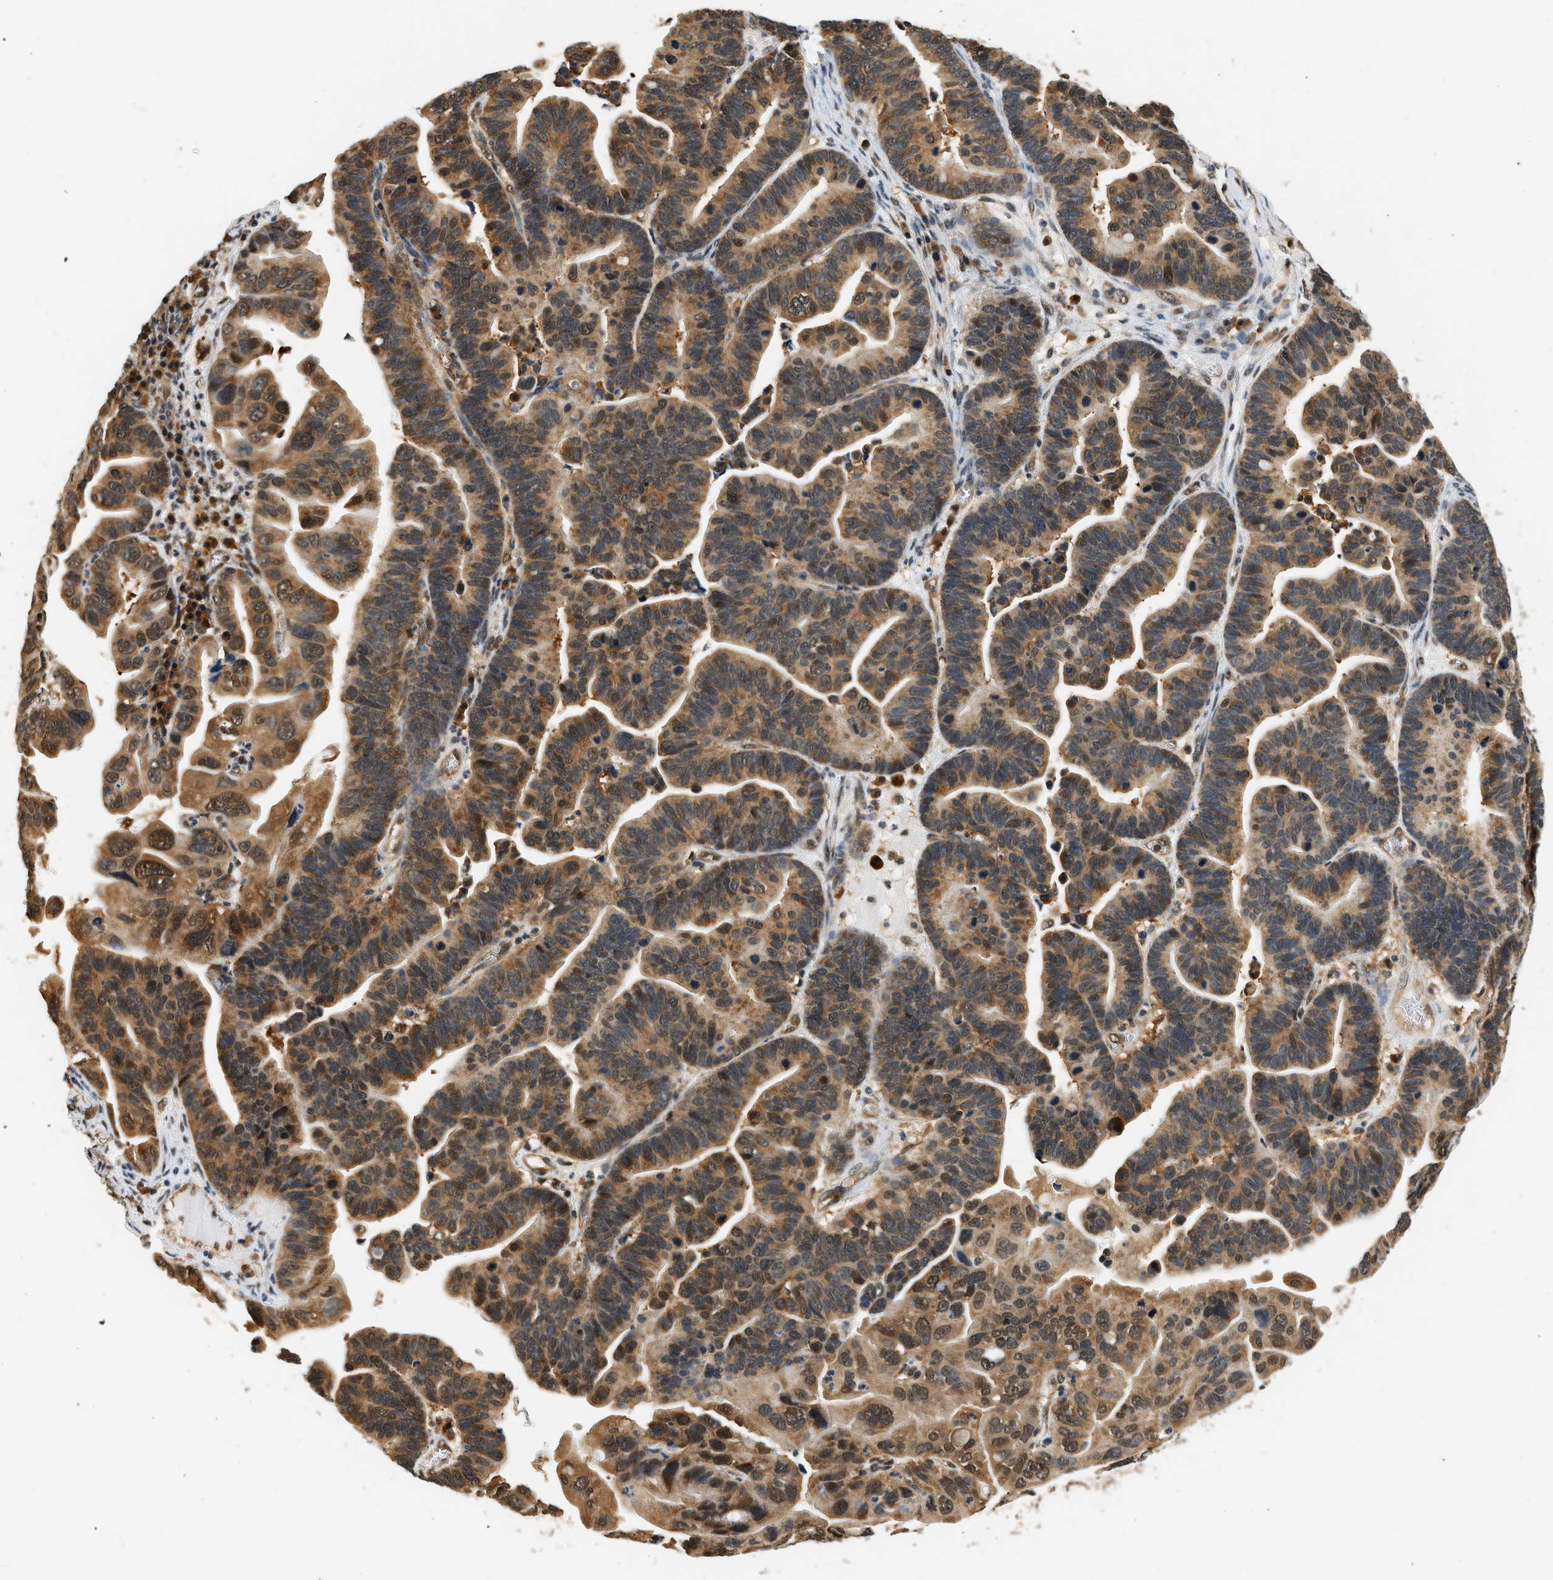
{"staining": {"intensity": "moderate", "quantity": ">75%", "location": "cytoplasmic/membranous"}, "tissue": "ovarian cancer", "cell_type": "Tumor cells", "image_type": "cancer", "snomed": [{"axis": "morphology", "description": "Cystadenocarcinoma, serous, NOS"}, {"axis": "topography", "description": "Ovary"}], "caption": "The immunohistochemical stain highlights moderate cytoplasmic/membranous staining in tumor cells of ovarian cancer tissue.", "gene": "PSMD3", "patient": {"sex": "female", "age": 56}}